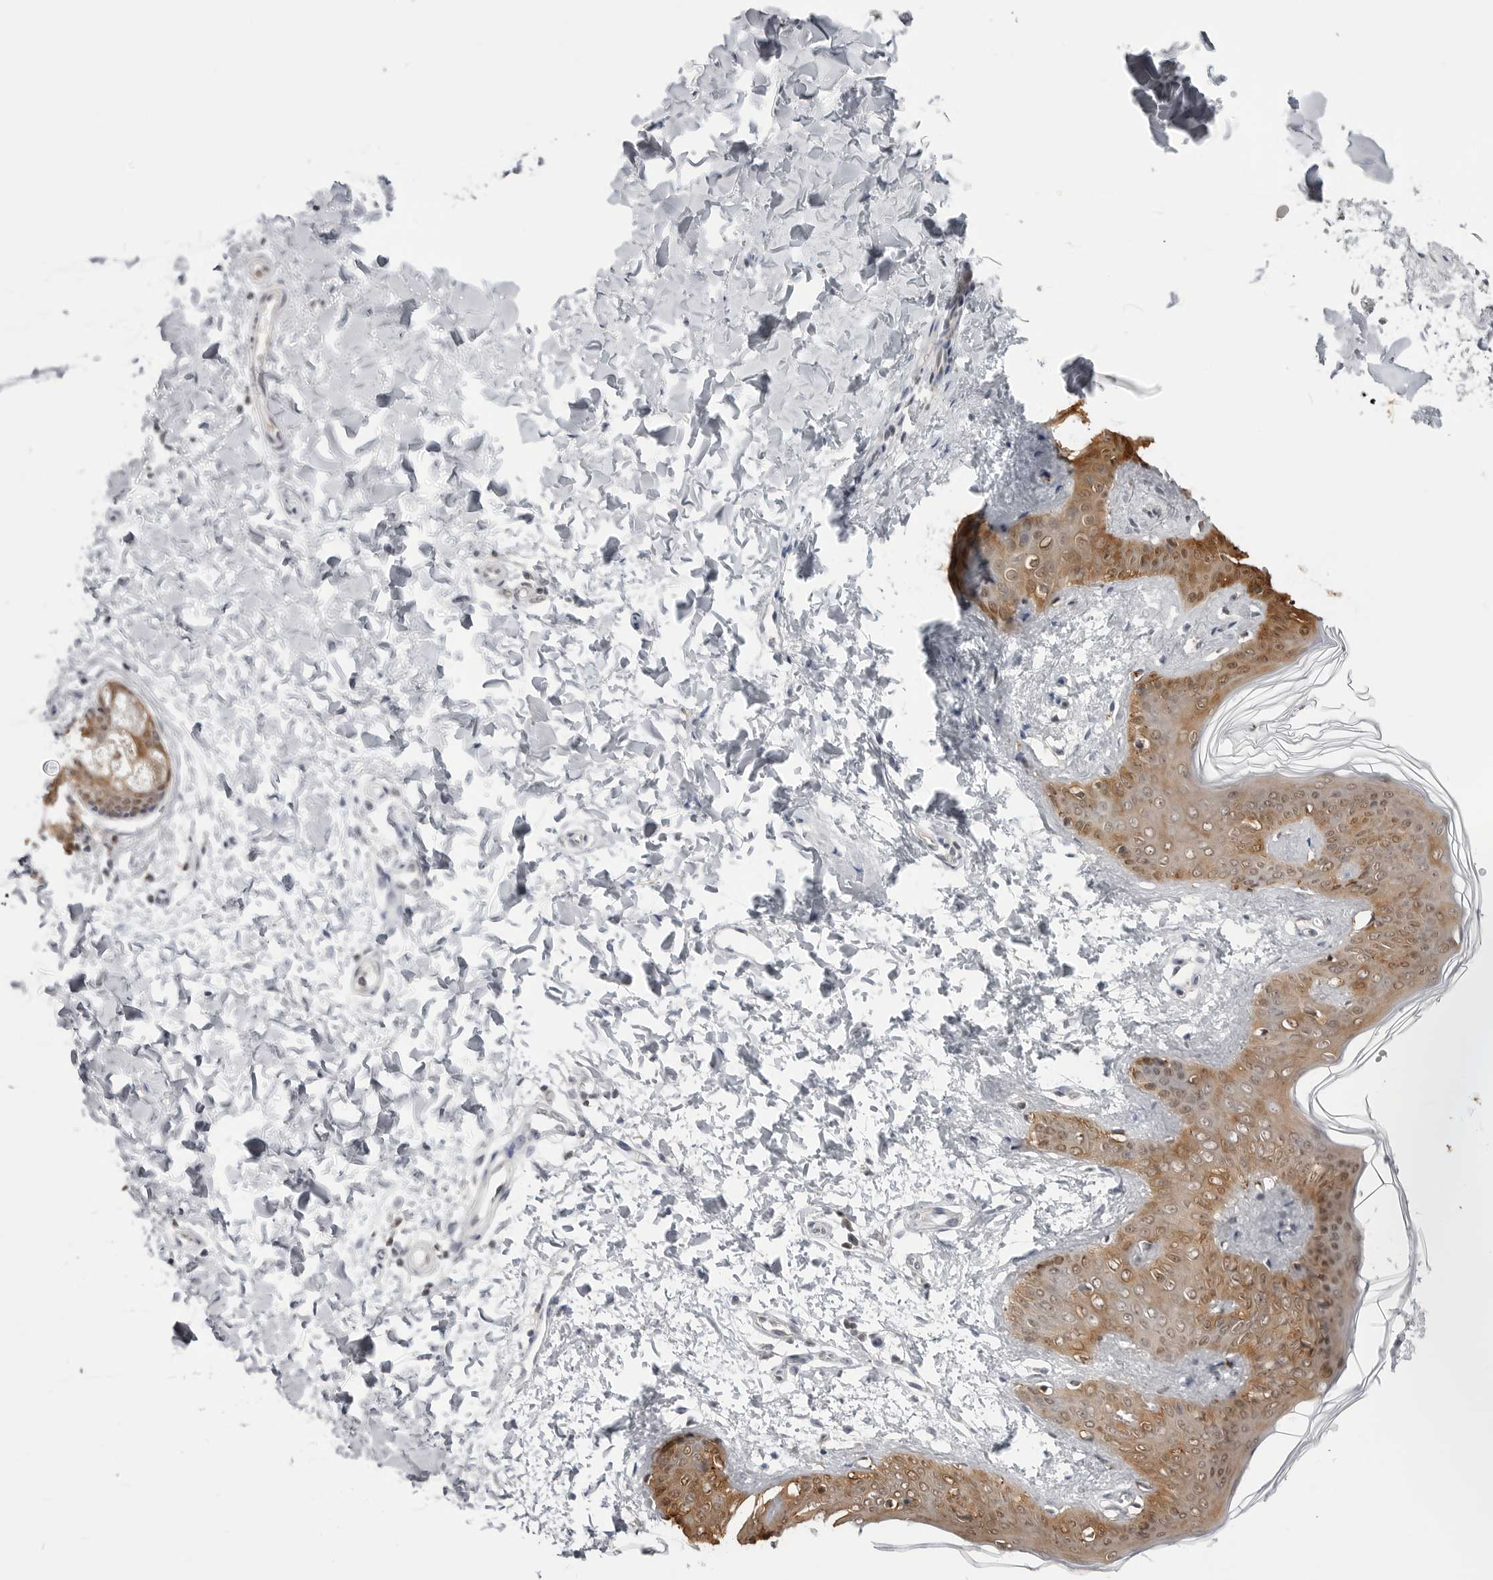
{"staining": {"intensity": "negative", "quantity": "none", "location": "none"}, "tissue": "skin", "cell_type": "Fibroblasts", "image_type": "normal", "snomed": [{"axis": "morphology", "description": "Normal tissue, NOS"}, {"axis": "topography", "description": "Skin"}], "caption": "Immunohistochemistry (IHC) of benign human skin displays no expression in fibroblasts. (Brightfield microscopy of DAB immunohistochemistry at high magnification).", "gene": "YWHAG", "patient": {"sex": "female", "age": 17}}